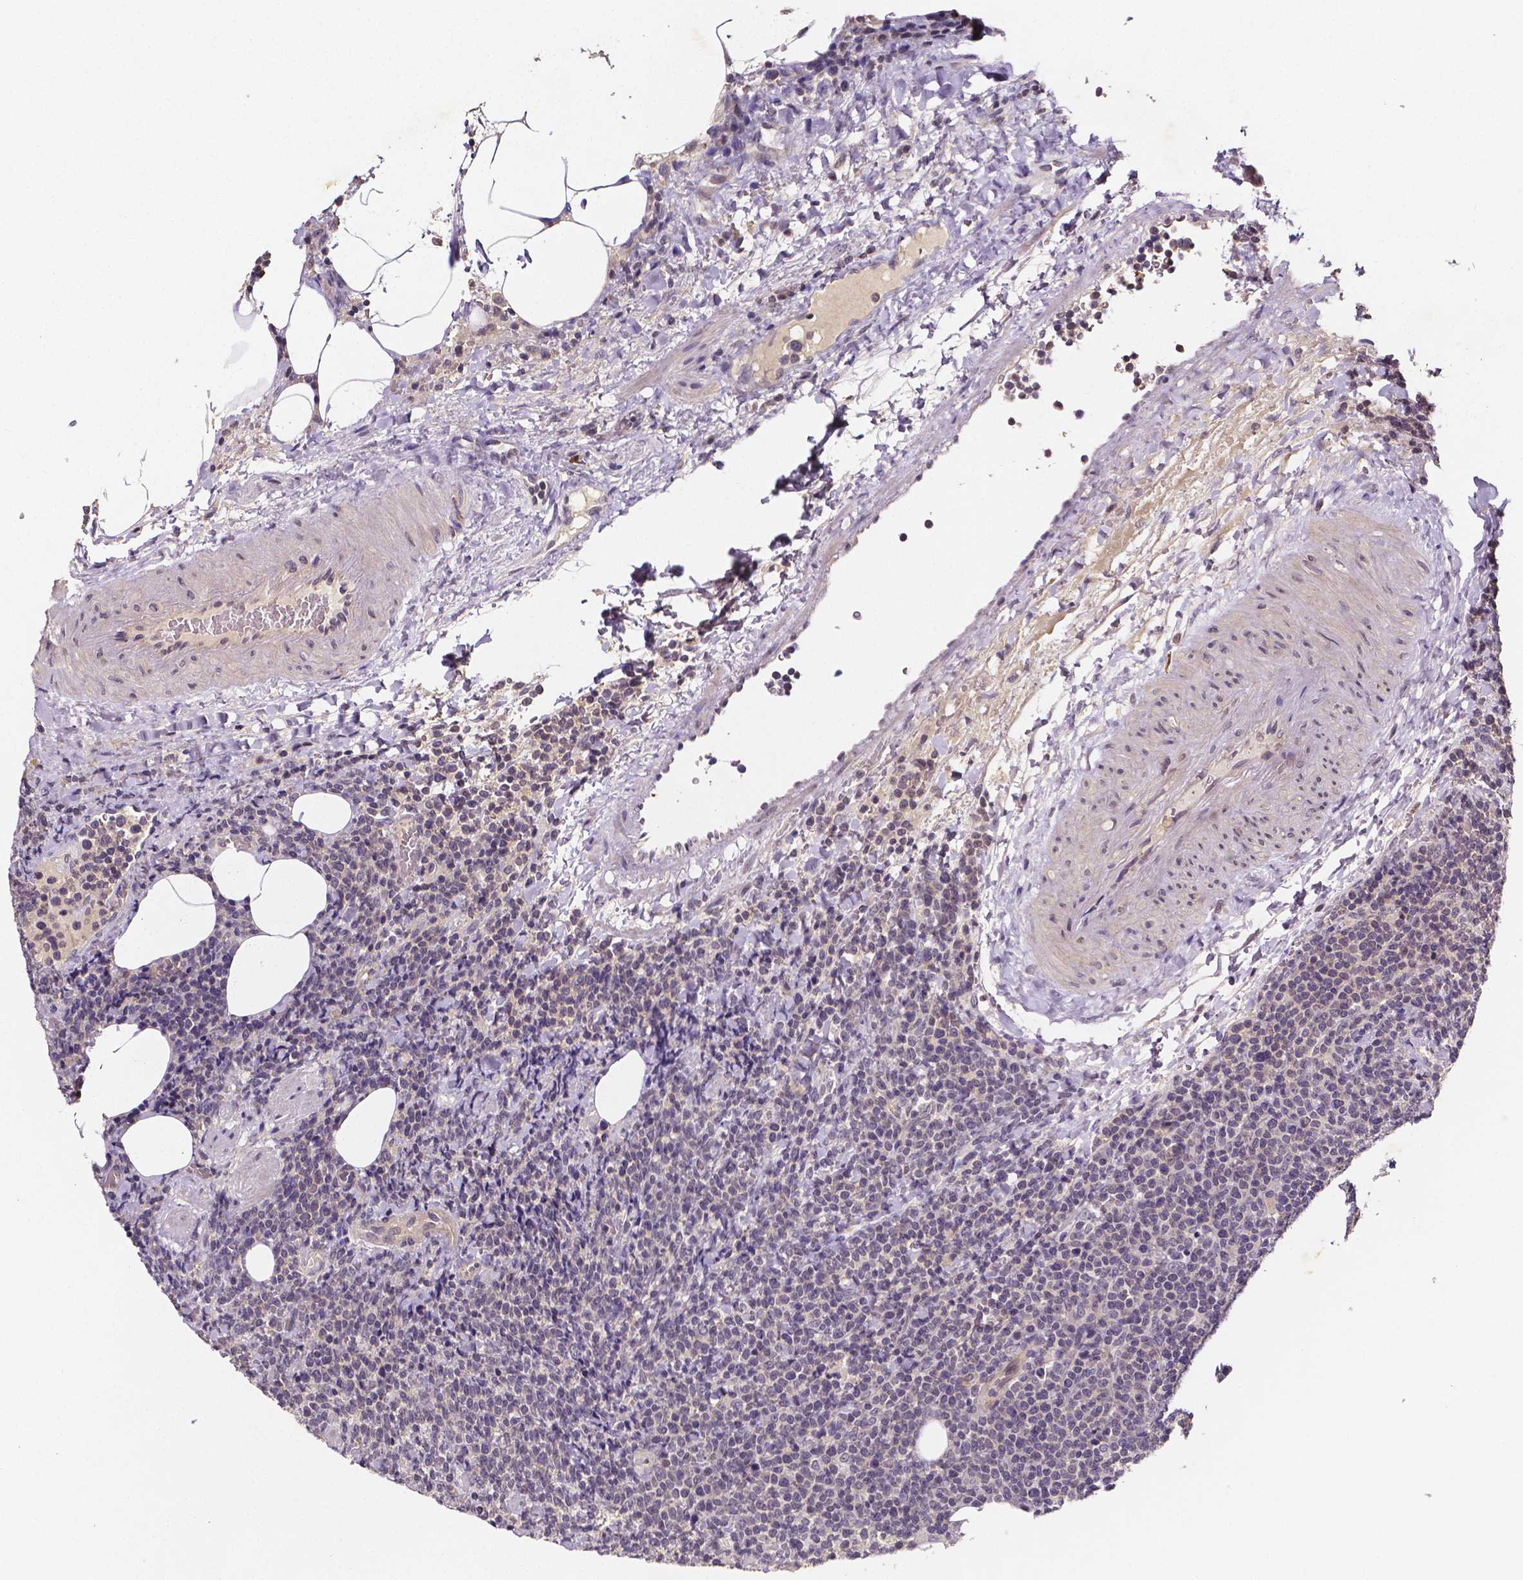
{"staining": {"intensity": "negative", "quantity": "none", "location": "none"}, "tissue": "lymphoma", "cell_type": "Tumor cells", "image_type": "cancer", "snomed": [{"axis": "morphology", "description": "Malignant lymphoma, non-Hodgkin's type, High grade"}, {"axis": "topography", "description": "Lymph node"}], "caption": "This micrograph is of lymphoma stained with IHC to label a protein in brown with the nuclei are counter-stained blue. There is no expression in tumor cells.", "gene": "NRGN", "patient": {"sex": "male", "age": 61}}